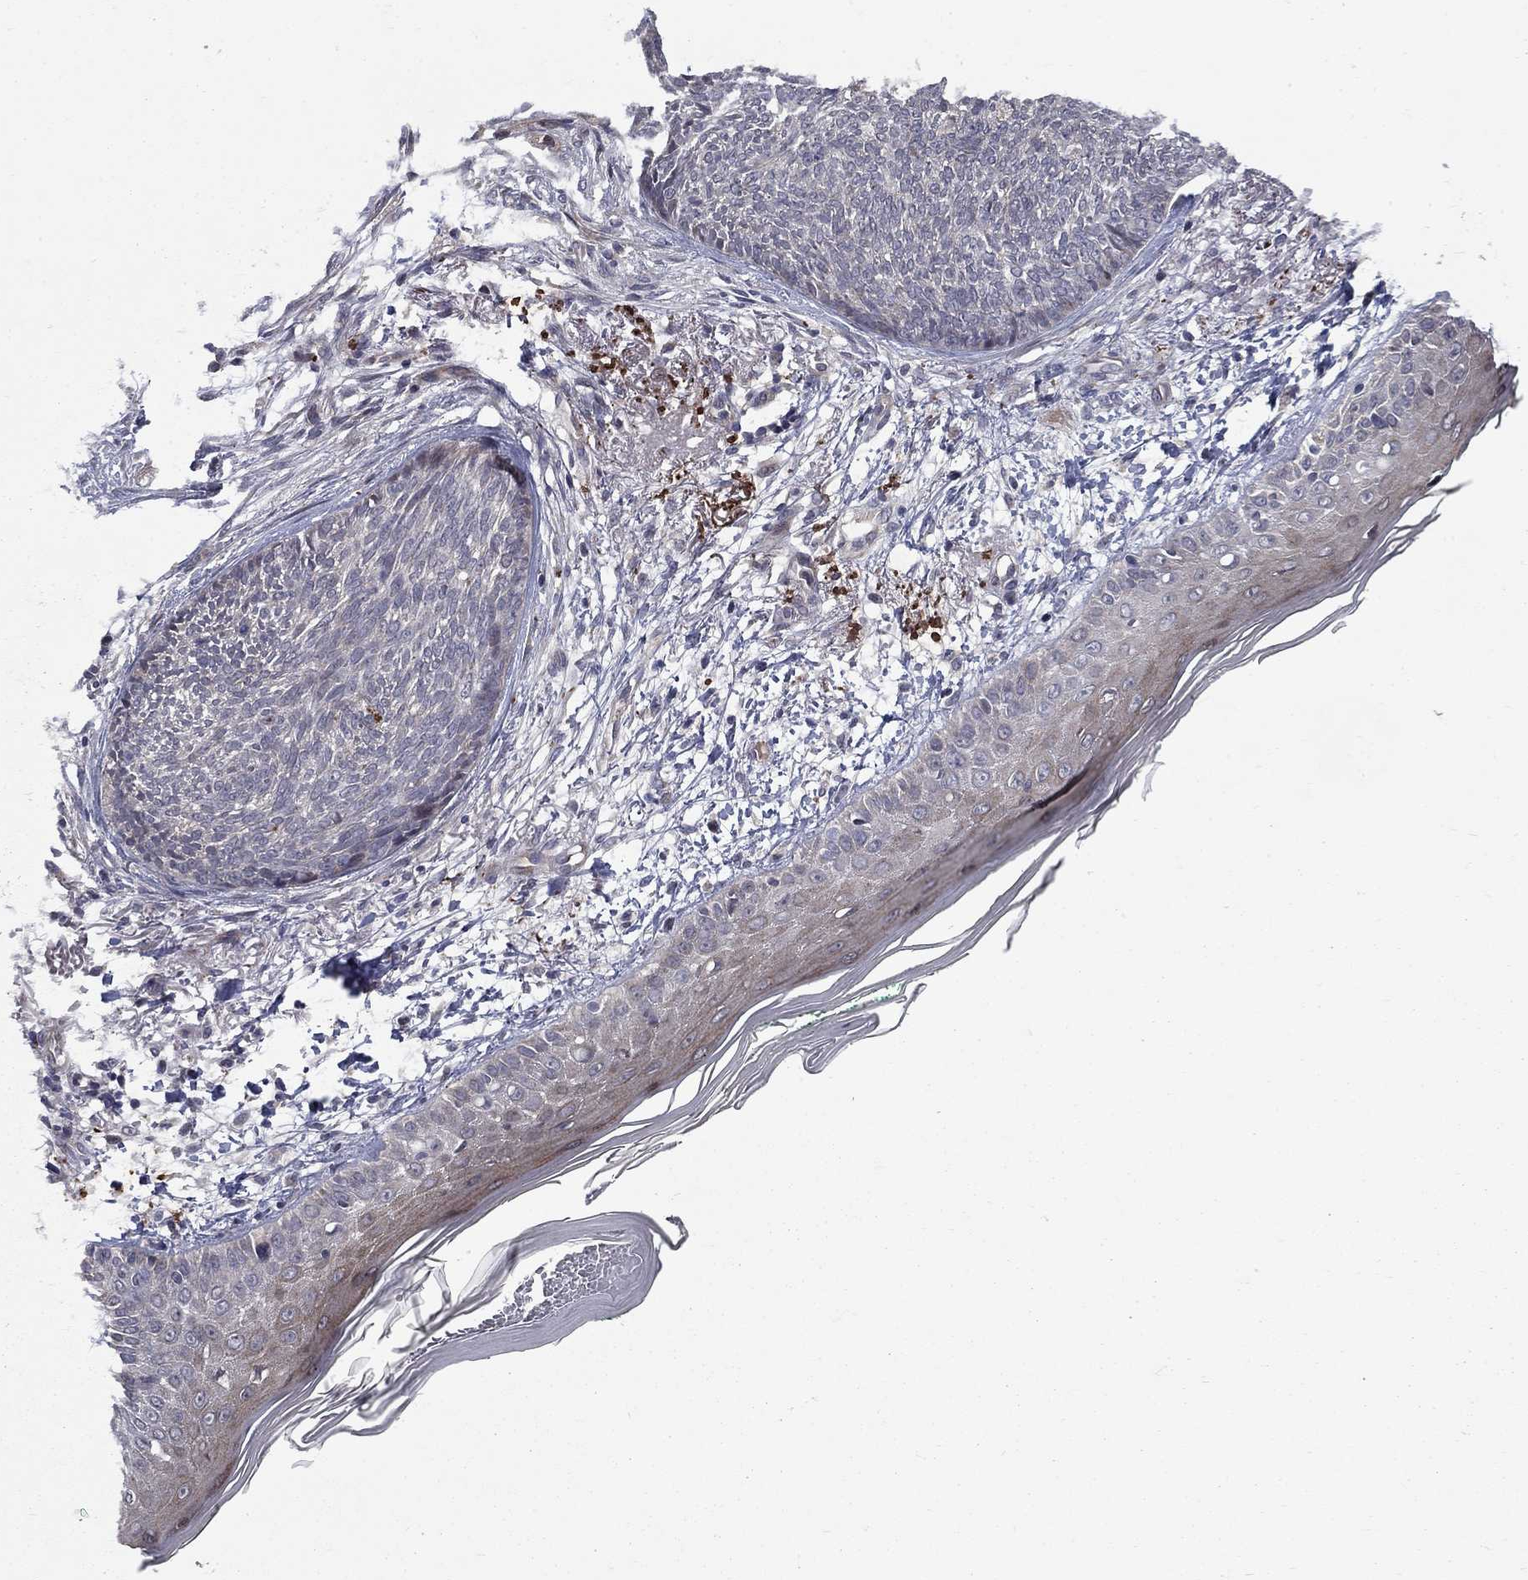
{"staining": {"intensity": "negative", "quantity": "none", "location": "none"}, "tissue": "skin cancer", "cell_type": "Tumor cells", "image_type": "cancer", "snomed": [{"axis": "morphology", "description": "Normal tissue, NOS"}, {"axis": "morphology", "description": "Basal cell carcinoma"}, {"axis": "topography", "description": "Skin"}], "caption": "An immunohistochemistry (IHC) image of basal cell carcinoma (skin) is shown. There is no staining in tumor cells of basal cell carcinoma (skin). (Brightfield microscopy of DAB (3,3'-diaminobenzidine) immunohistochemistry (IHC) at high magnification).", "gene": "FAM3B", "patient": {"sex": "male", "age": 84}}